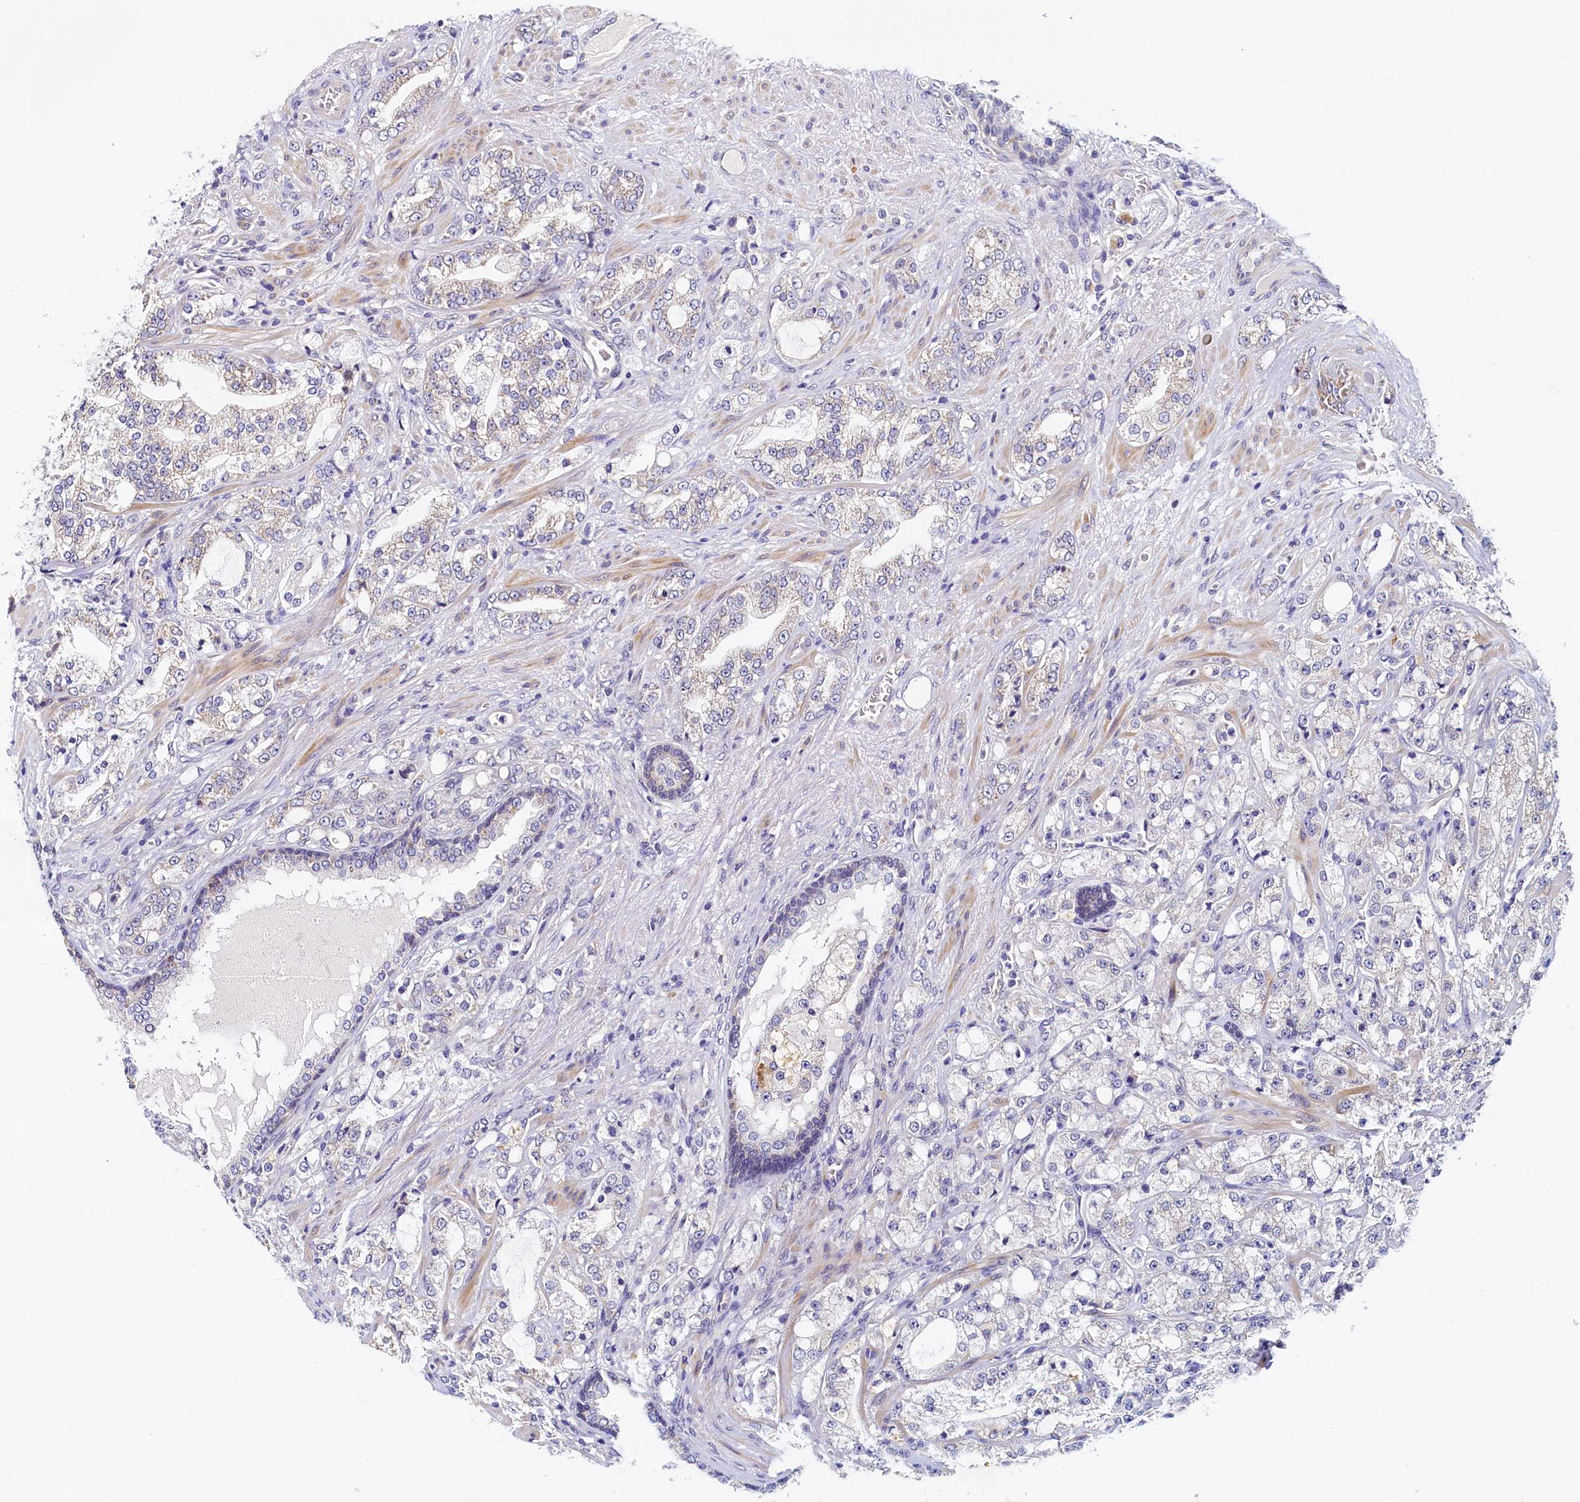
{"staining": {"intensity": "weak", "quantity": "<25%", "location": "cytoplasmic/membranous"}, "tissue": "prostate cancer", "cell_type": "Tumor cells", "image_type": "cancer", "snomed": [{"axis": "morphology", "description": "Adenocarcinoma, High grade"}, {"axis": "topography", "description": "Prostate"}], "caption": "This is a histopathology image of immunohistochemistry staining of adenocarcinoma (high-grade) (prostate), which shows no positivity in tumor cells.", "gene": "DTD1", "patient": {"sex": "male", "age": 64}}